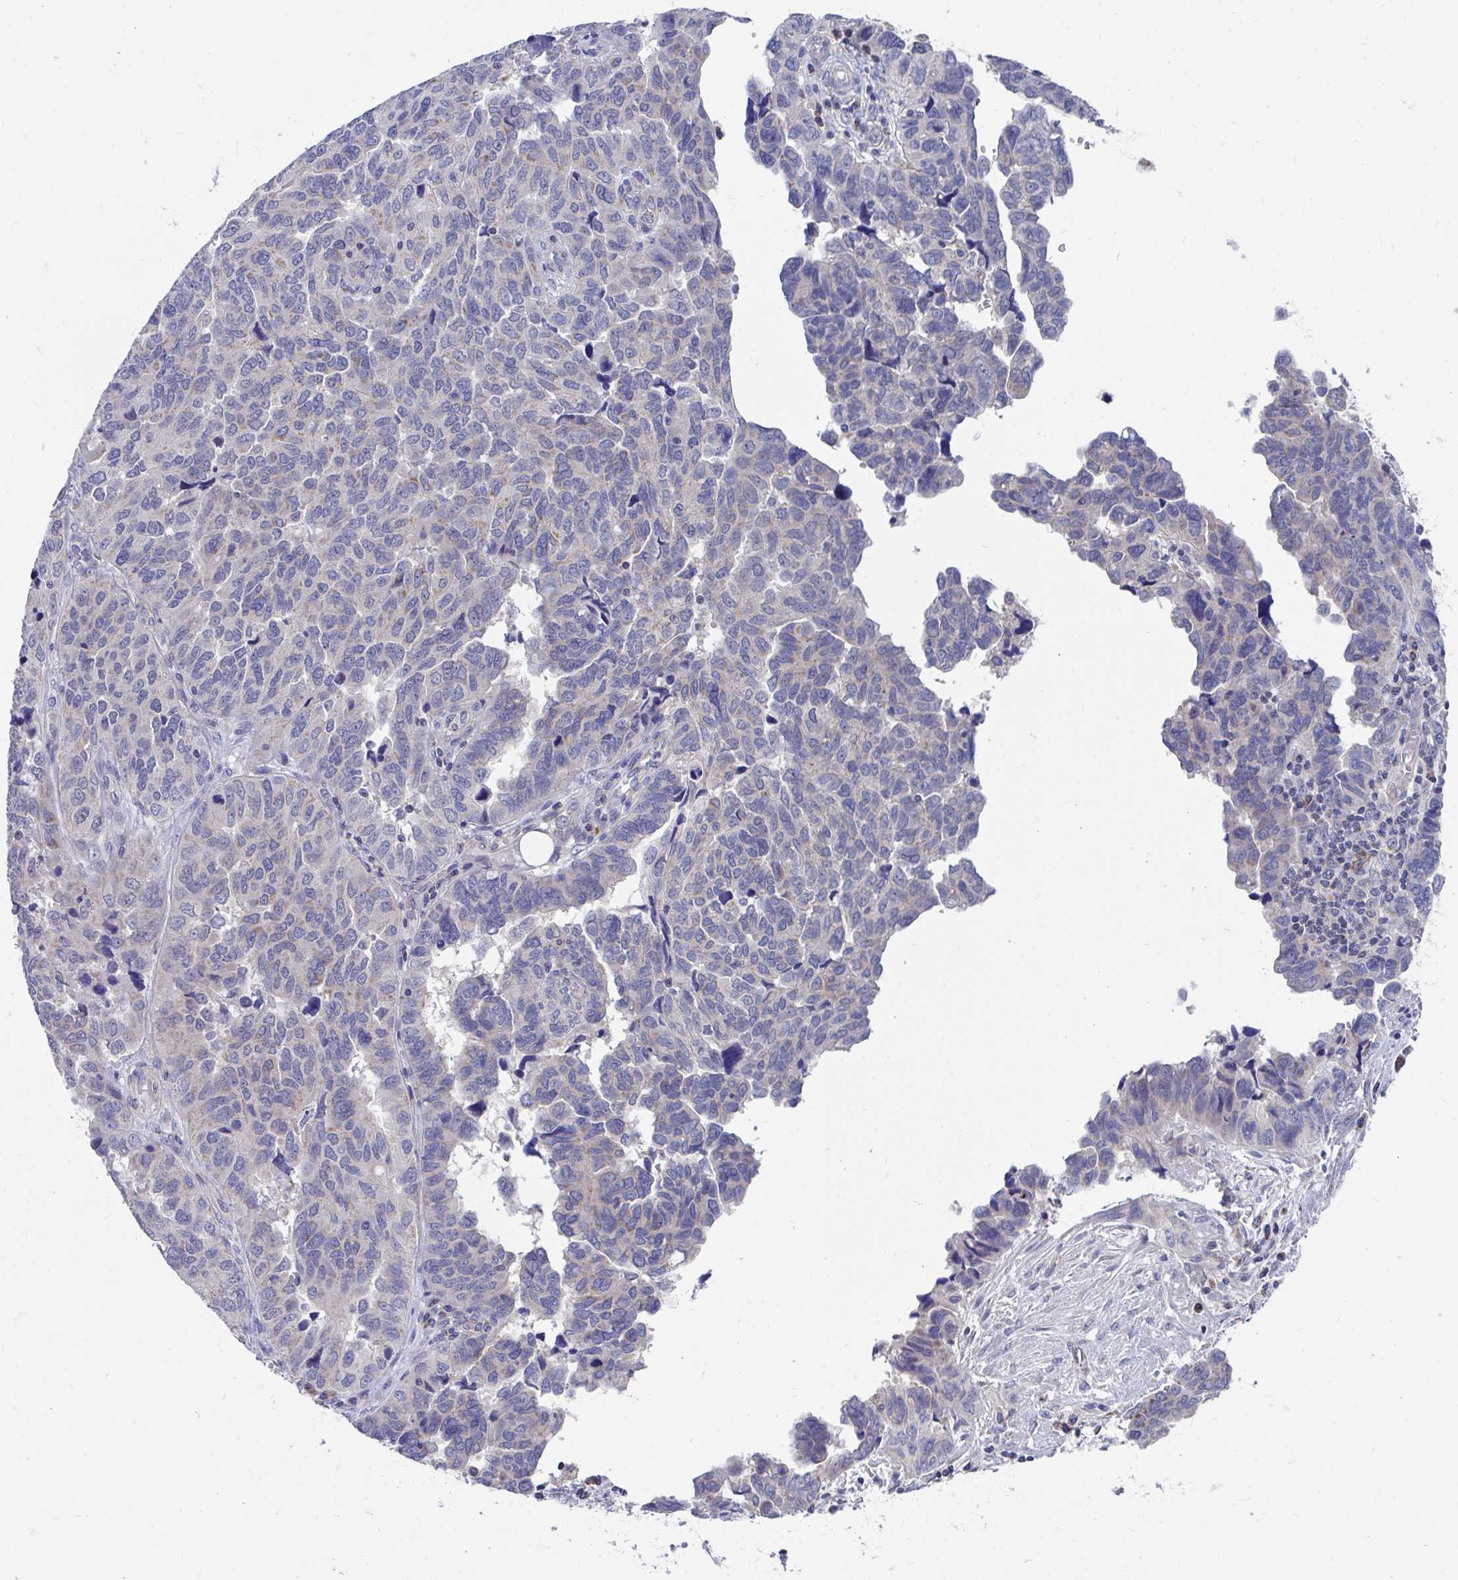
{"staining": {"intensity": "negative", "quantity": "none", "location": "none"}, "tissue": "ovarian cancer", "cell_type": "Tumor cells", "image_type": "cancer", "snomed": [{"axis": "morphology", "description": "Cystadenocarcinoma, serous, NOS"}, {"axis": "topography", "description": "Ovary"}], "caption": "A photomicrograph of human ovarian cancer is negative for staining in tumor cells. Nuclei are stained in blue.", "gene": "FHIP1B", "patient": {"sex": "female", "age": 64}}